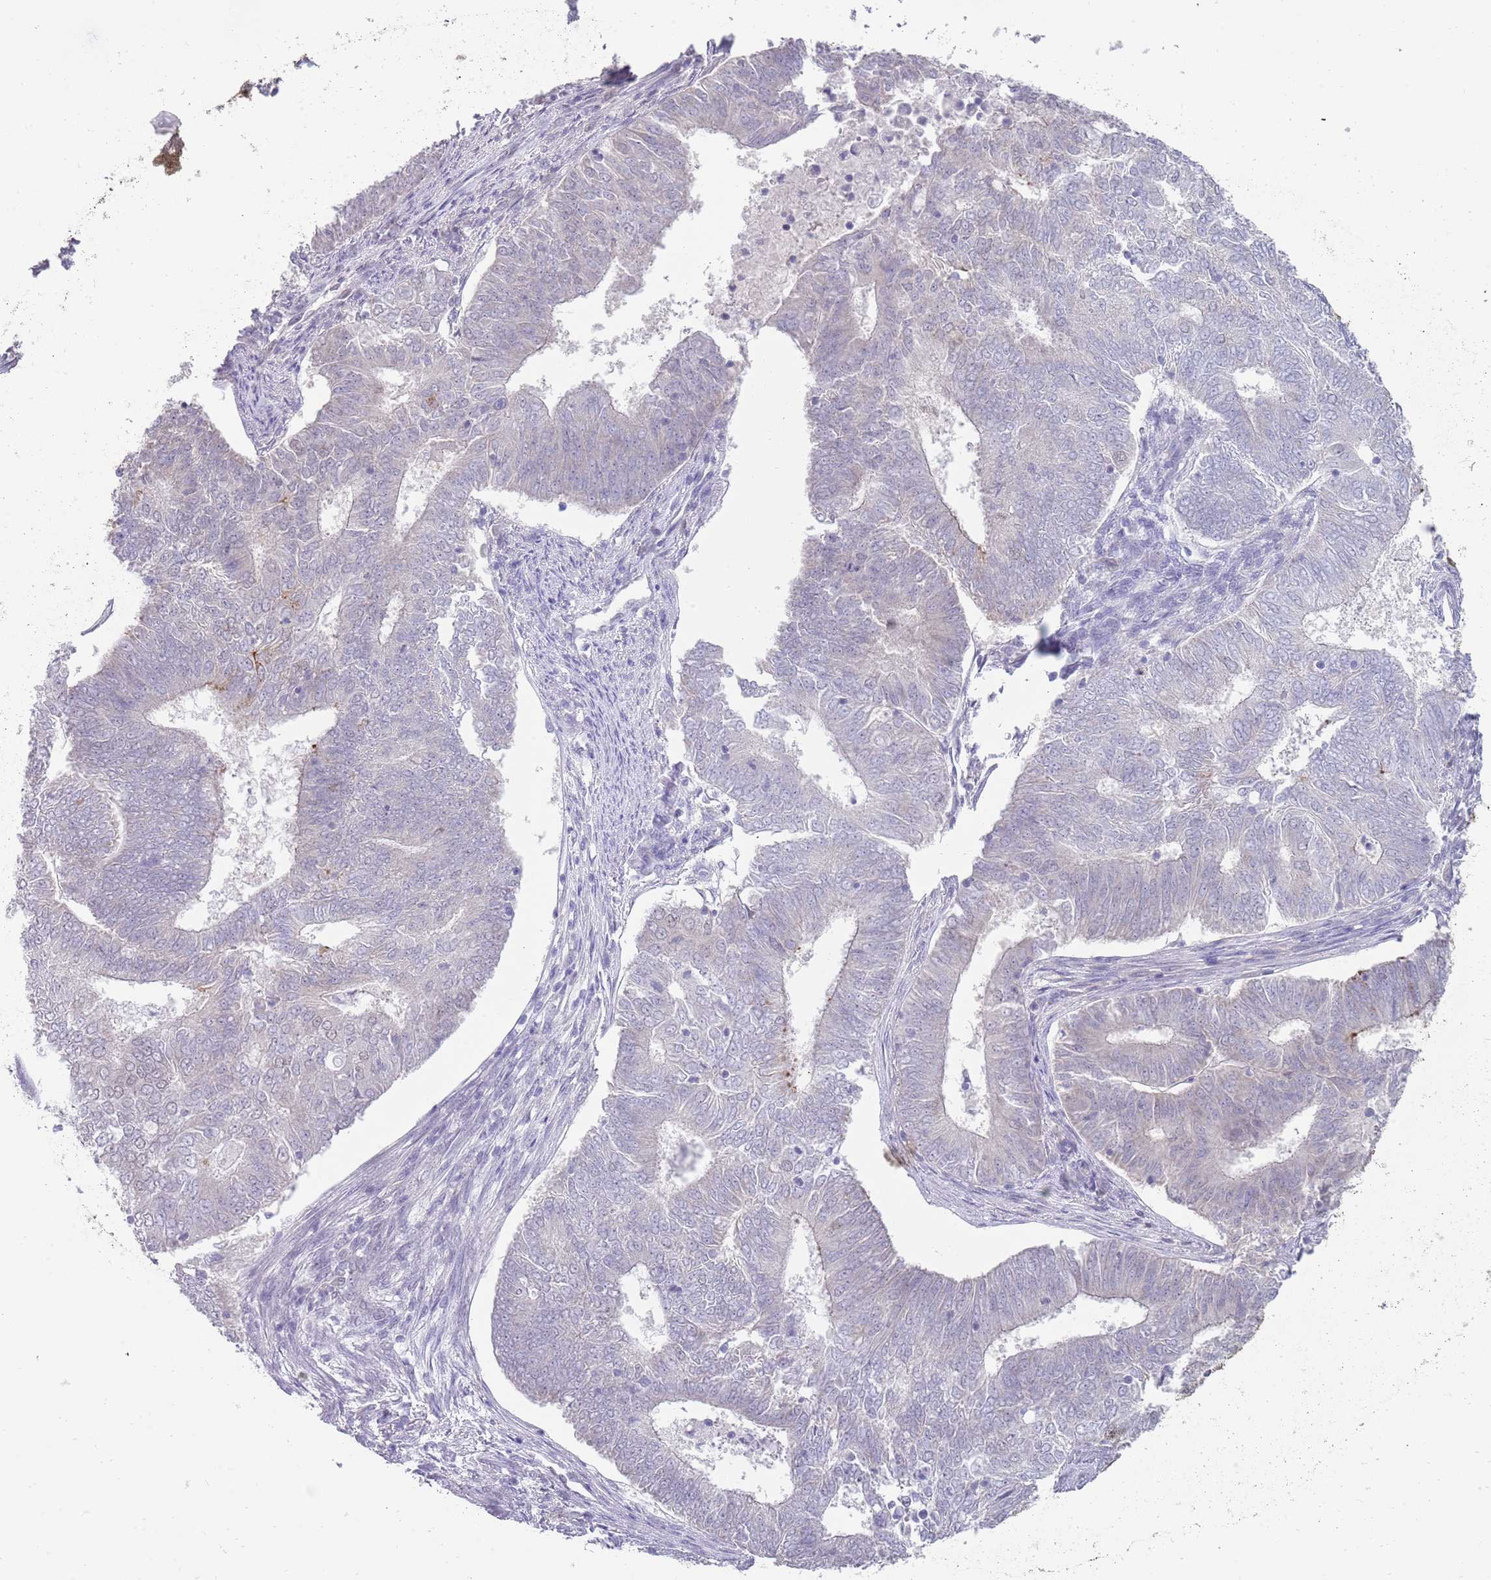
{"staining": {"intensity": "negative", "quantity": "none", "location": "none"}, "tissue": "endometrial cancer", "cell_type": "Tumor cells", "image_type": "cancer", "snomed": [{"axis": "morphology", "description": "Adenocarcinoma, NOS"}, {"axis": "topography", "description": "Endometrium"}], "caption": "Tumor cells show no significant protein expression in endometrial cancer.", "gene": "SEPHS2", "patient": {"sex": "female", "age": 62}}